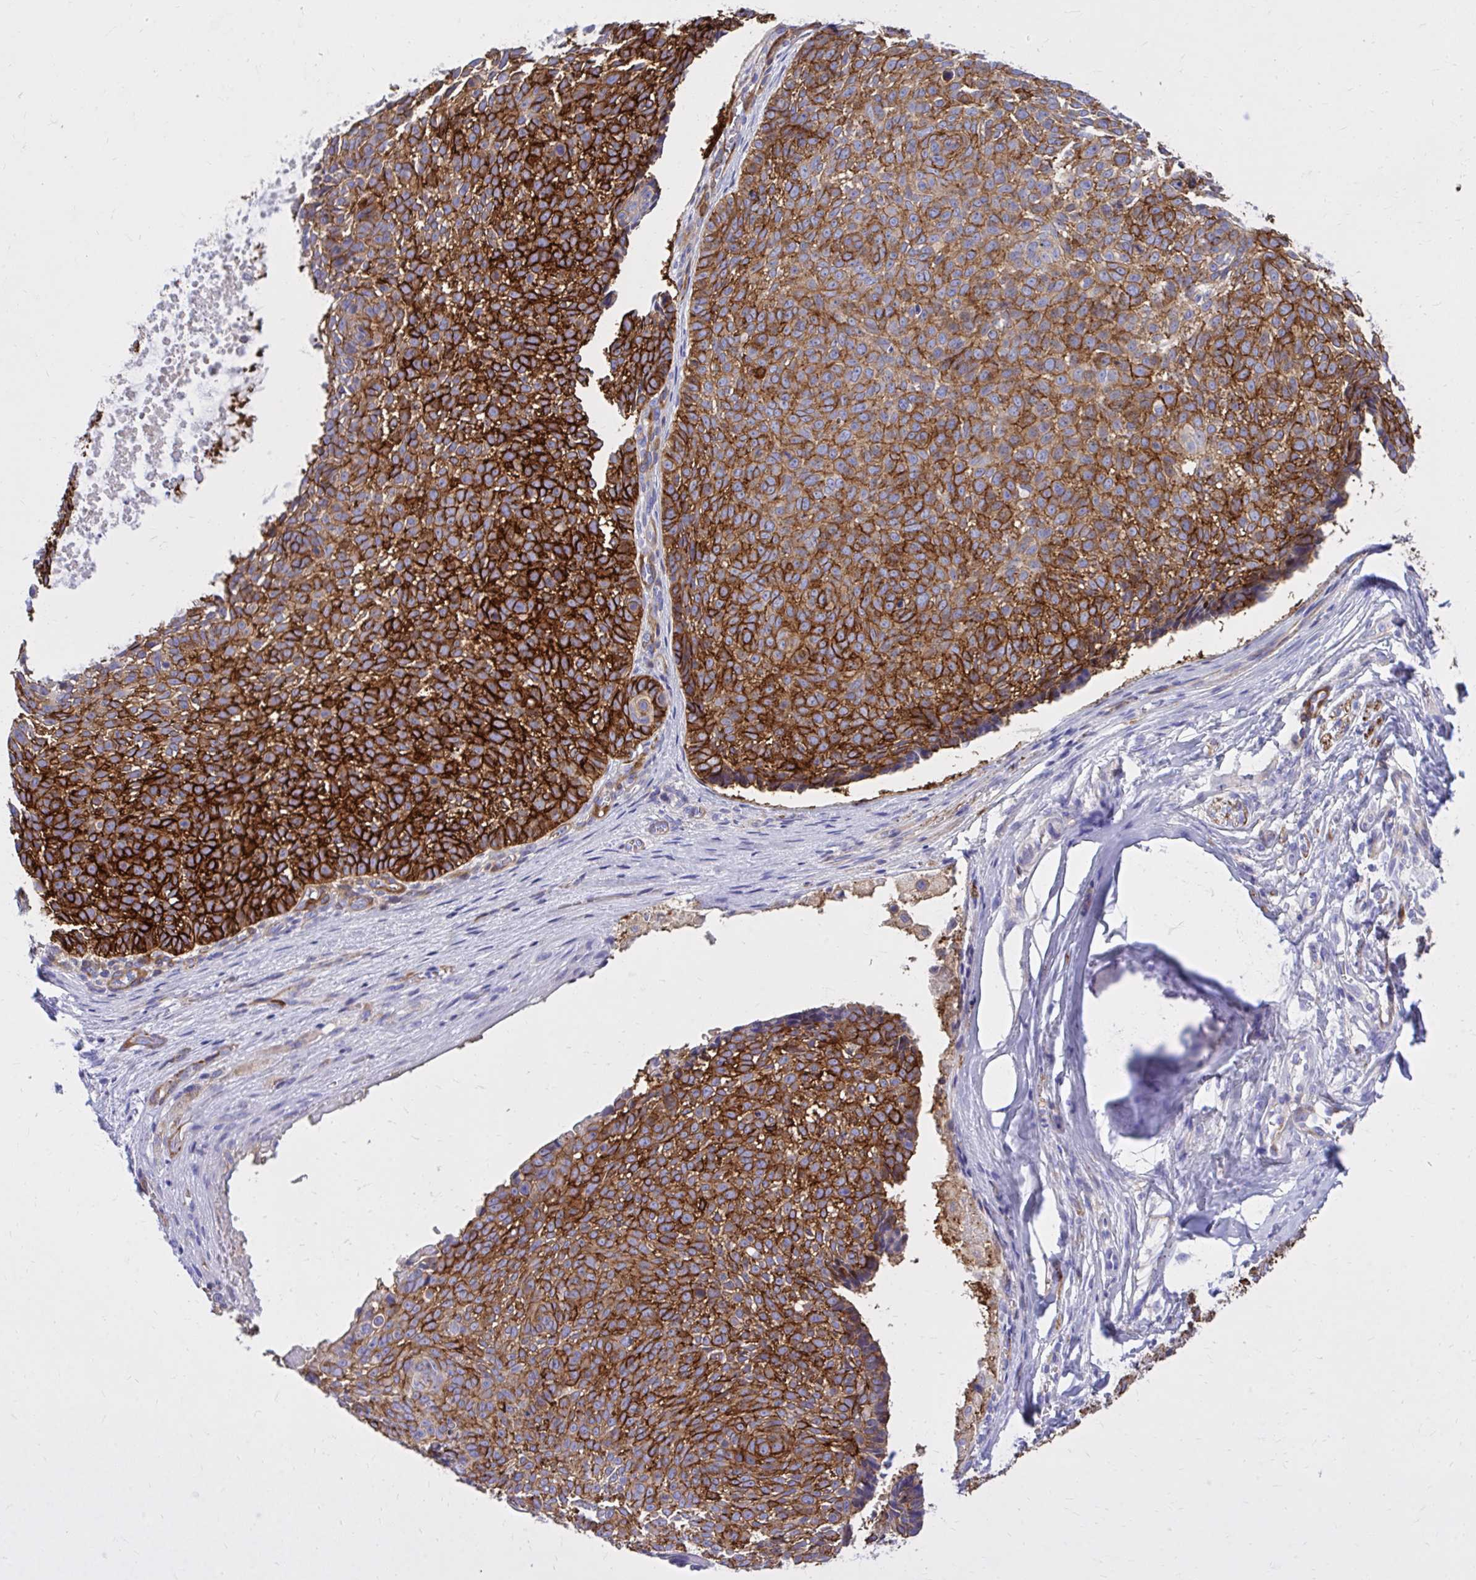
{"staining": {"intensity": "strong", "quantity": ">75%", "location": "cytoplasmic/membranous"}, "tissue": "skin cancer", "cell_type": "Tumor cells", "image_type": "cancer", "snomed": [{"axis": "morphology", "description": "Basal cell carcinoma"}, {"axis": "topography", "description": "Skin"}, {"axis": "topography", "description": "Skin of face"}, {"axis": "topography", "description": "Skin of nose"}], "caption": "Basal cell carcinoma (skin) stained with a brown dye displays strong cytoplasmic/membranous positive staining in about >75% of tumor cells.", "gene": "EPB41L1", "patient": {"sex": "female", "age": 86}}